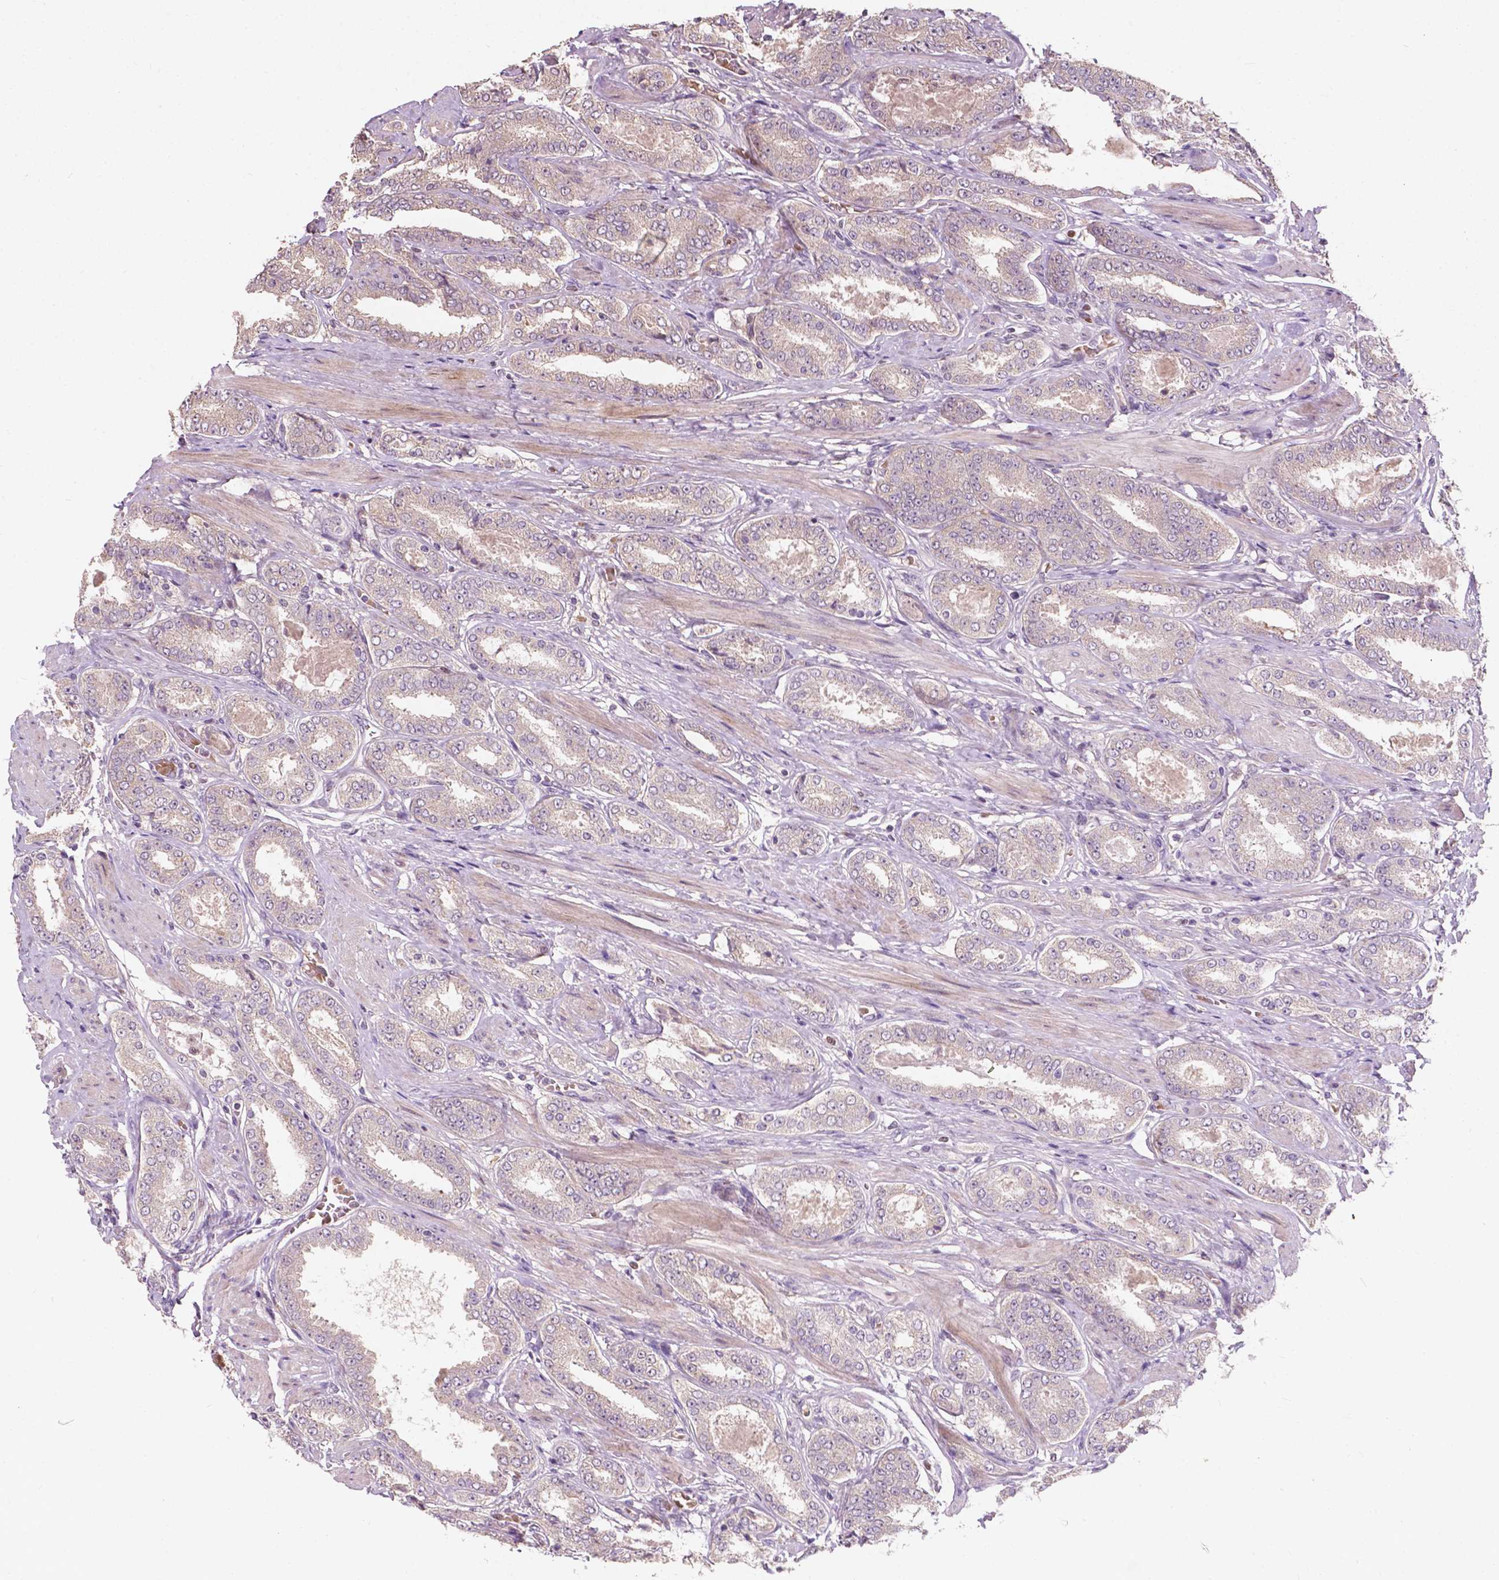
{"staining": {"intensity": "weak", "quantity": "<25%", "location": "cytoplasmic/membranous"}, "tissue": "prostate cancer", "cell_type": "Tumor cells", "image_type": "cancer", "snomed": [{"axis": "morphology", "description": "Adenocarcinoma, High grade"}, {"axis": "topography", "description": "Prostate"}], "caption": "DAB immunohistochemical staining of human prostate cancer (adenocarcinoma (high-grade)) demonstrates no significant staining in tumor cells. (DAB (3,3'-diaminobenzidine) immunohistochemistry (IHC), high magnification).", "gene": "DUSP16", "patient": {"sex": "male", "age": 63}}